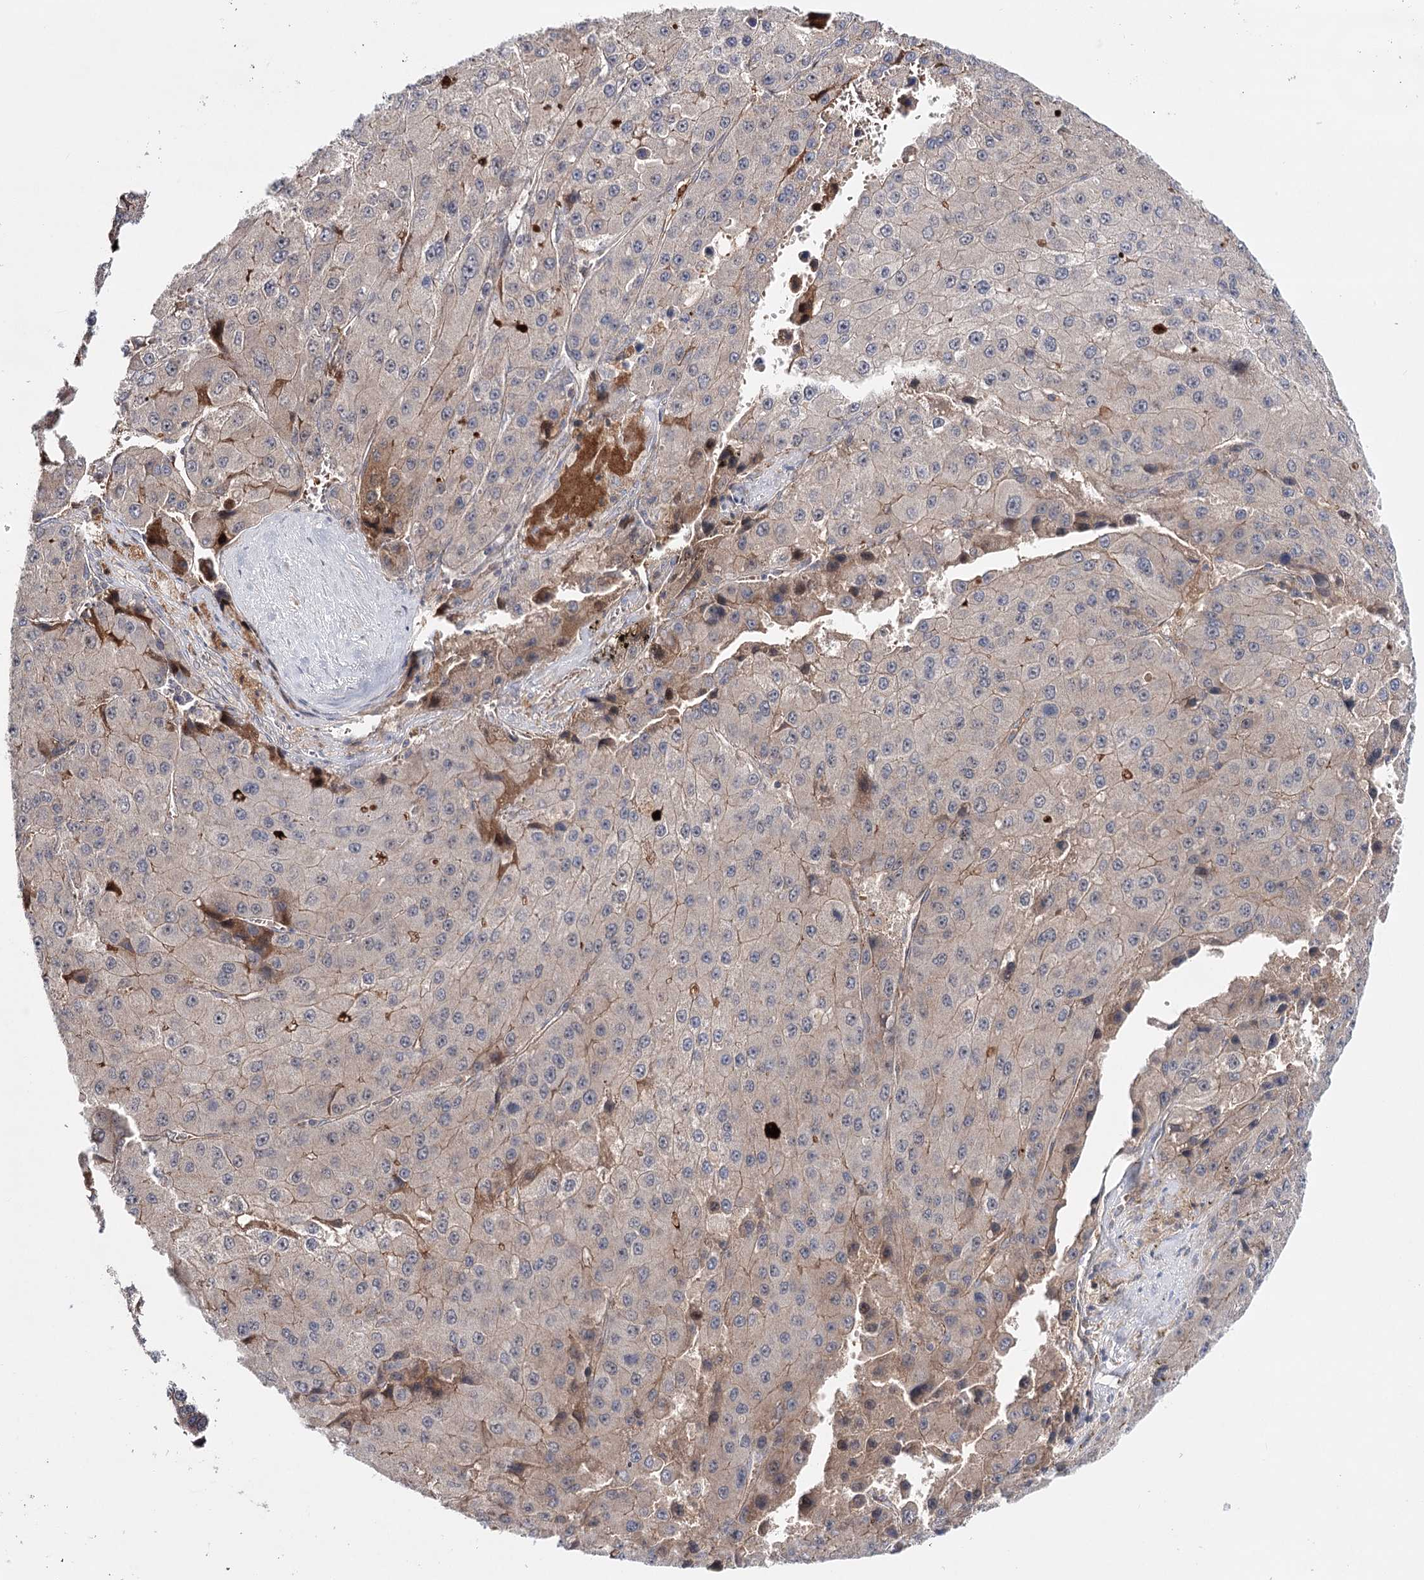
{"staining": {"intensity": "weak", "quantity": "<25%", "location": "cytoplasmic/membranous"}, "tissue": "liver cancer", "cell_type": "Tumor cells", "image_type": "cancer", "snomed": [{"axis": "morphology", "description": "Carcinoma, Hepatocellular, NOS"}, {"axis": "topography", "description": "Liver"}], "caption": "High power microscopy photomicrograph of an immunohistochemistry (IHC) image of liver hepatocellular carcinoma, revealing no significant staining in tumor cells.", "gene": "PKP4", "patient": {"sex": "female", "age": 73}}